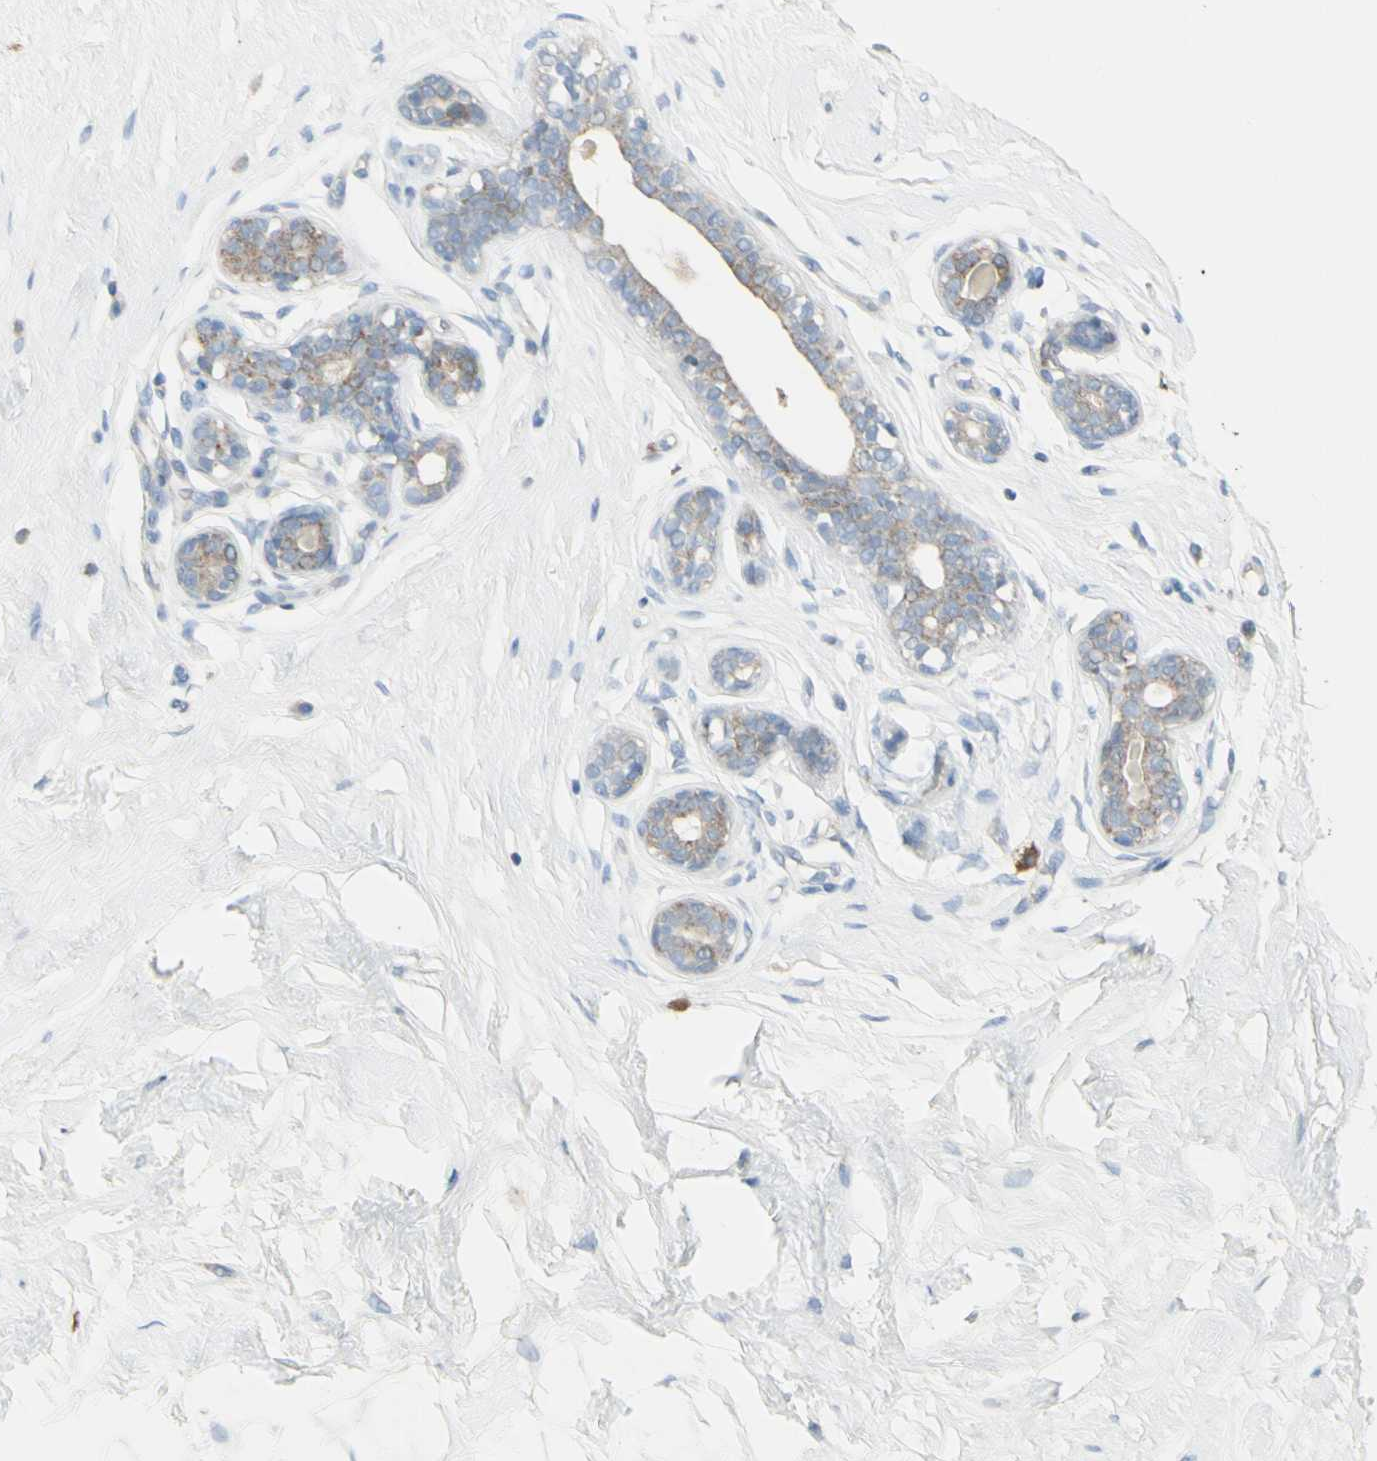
{"staining": {"intensity": "negative", "quantity": "none", "location": "none"}, "tissue": "breast", "cell_type": "Adipocytes", "image_type": "normal", "snomed": [{"axis": "morphology", "description": "Normal tissue, NOS"}, {"axis": "topography", "description": "Breast"}], "caption": "Adipocytes are negative for protein expression in unremarkable human breast. Brightfield microscopy of IHC stained with DAB (3,3'-diaminobenzidine) (brown) and hematoxylin (blue), captured at high magnification.", "gene": "CNTNAP1", "patient": {"sex": "female", "age": 23}}